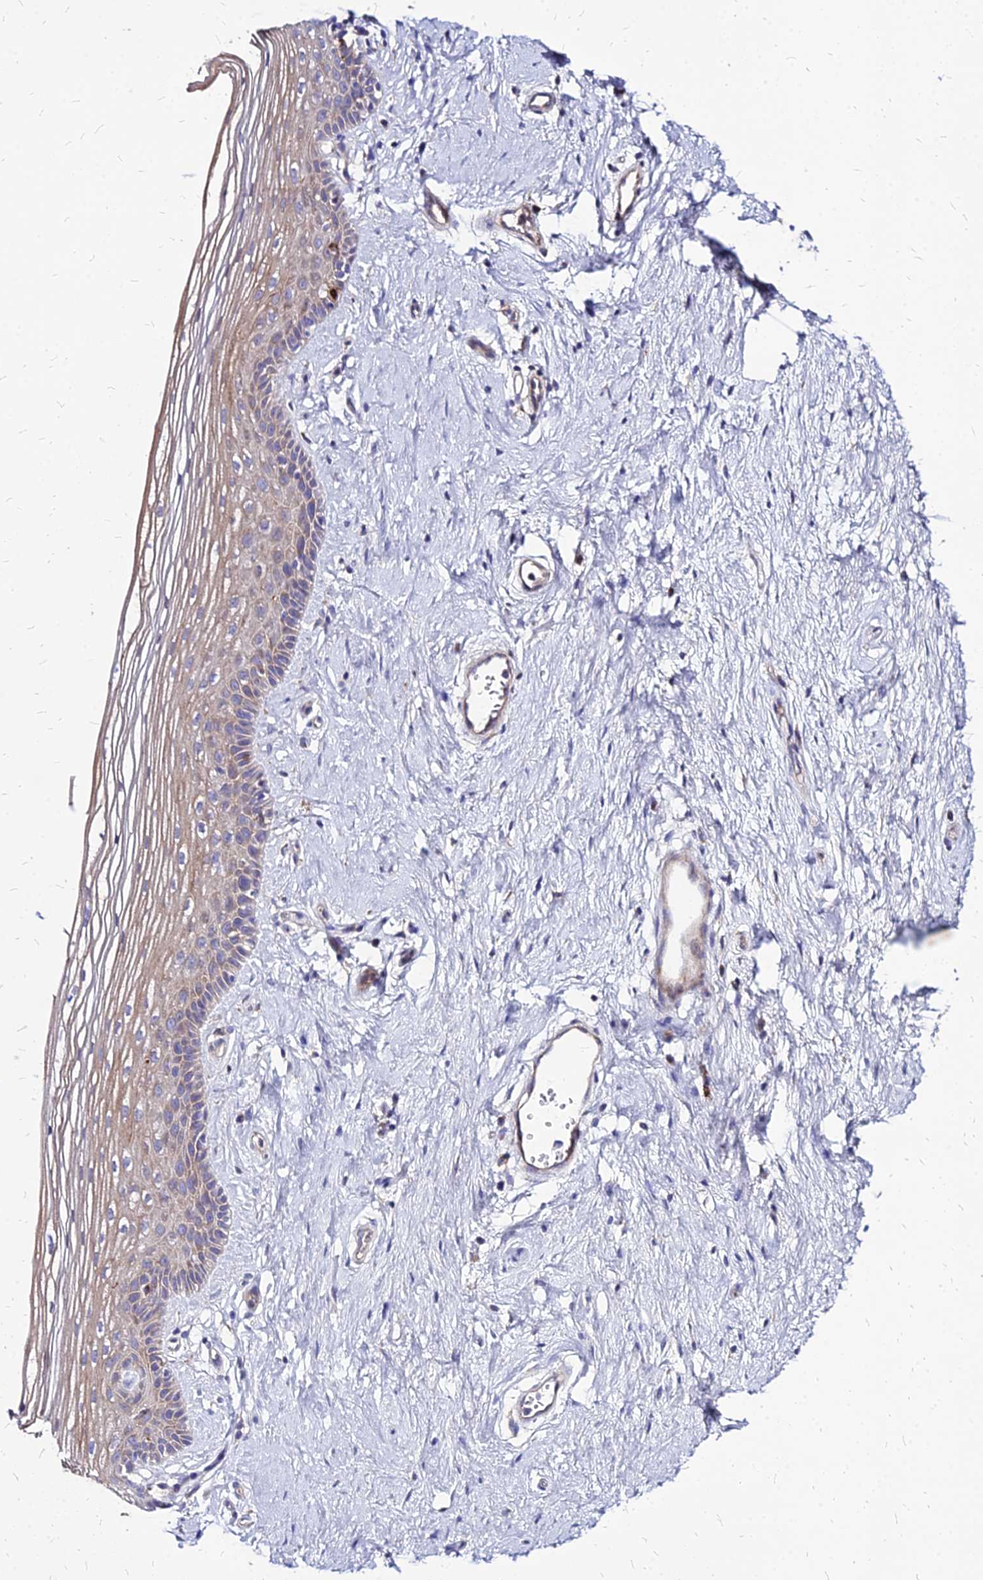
{"staining": {"intensity": "weak", "quantity": "25%-75%", "location": "cytoplasmic/membranous"}, "tissue": "vagina", "cell_type": "Squamous epithelial cells", "image_type": "normal", "snomed": [{"axis": "morphology", "description": "Normal tissue, NOS"}, {"axis": "topography", "description": "Vagina"}], "caption": "This image shows unremarkable vagina stained with immunohistochemistry to label a protein in brown. The cytoplasmic/membranous of squamous epithelial cells show weak positivity for the protein. Nuclei are counter-stained blue.", "gene": "COMMD10", "patient": {"sex": "female", "age": 46}}